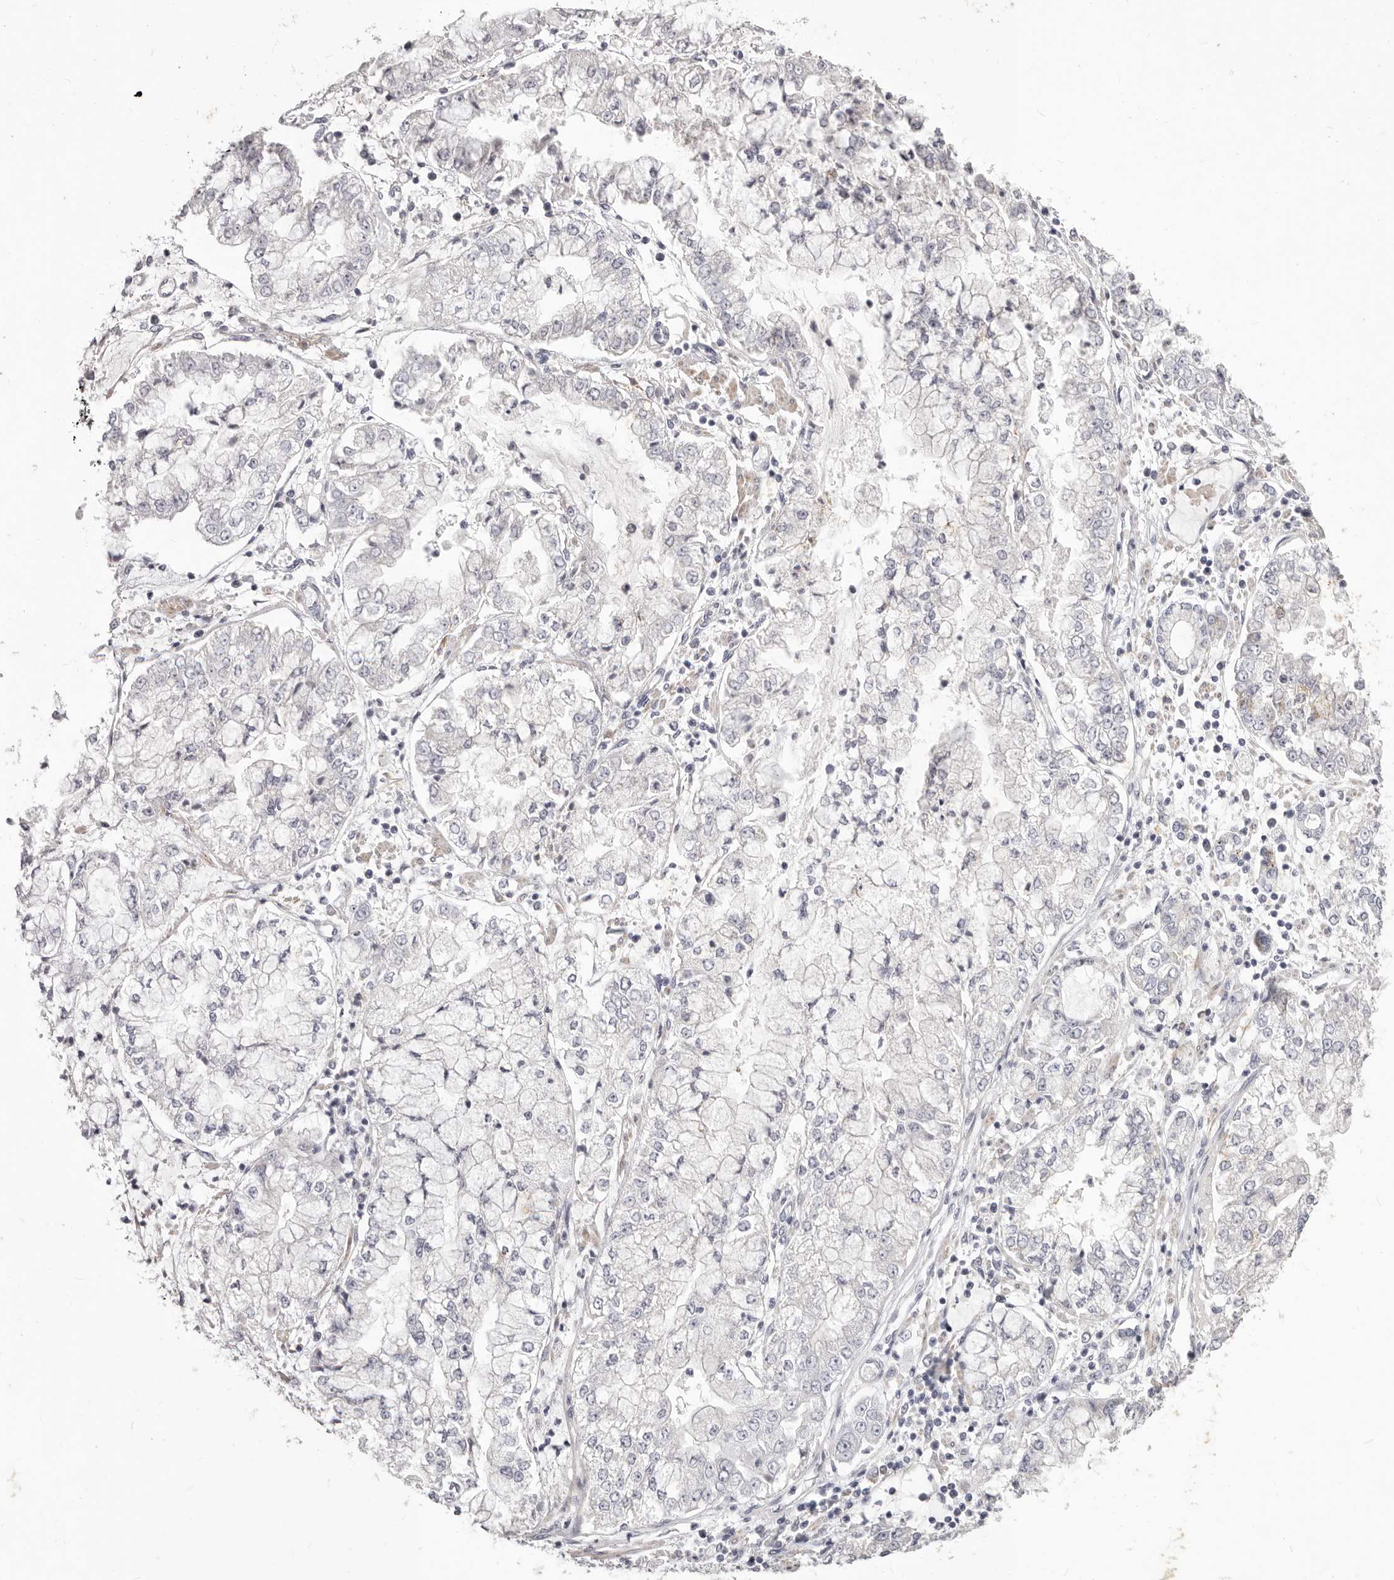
{"staining": {"intensity": "negative", "quantity": "none", "location": "none"}, "tissue": "stomach cancer", "cell_type": "Tumor cells", "image_type": "cancer", "snomed": [{"axis": "morphology", "description": "Adenocarcinoma, NOS"}, {"axis": "topography", "description": "Stomach"}], "caption": "Tumor cells are negative for protein expression in human stomach cancer (adenocarcinoma).", "gene": "PRMT2", "patient": {"sex": "male", "age": 76}}